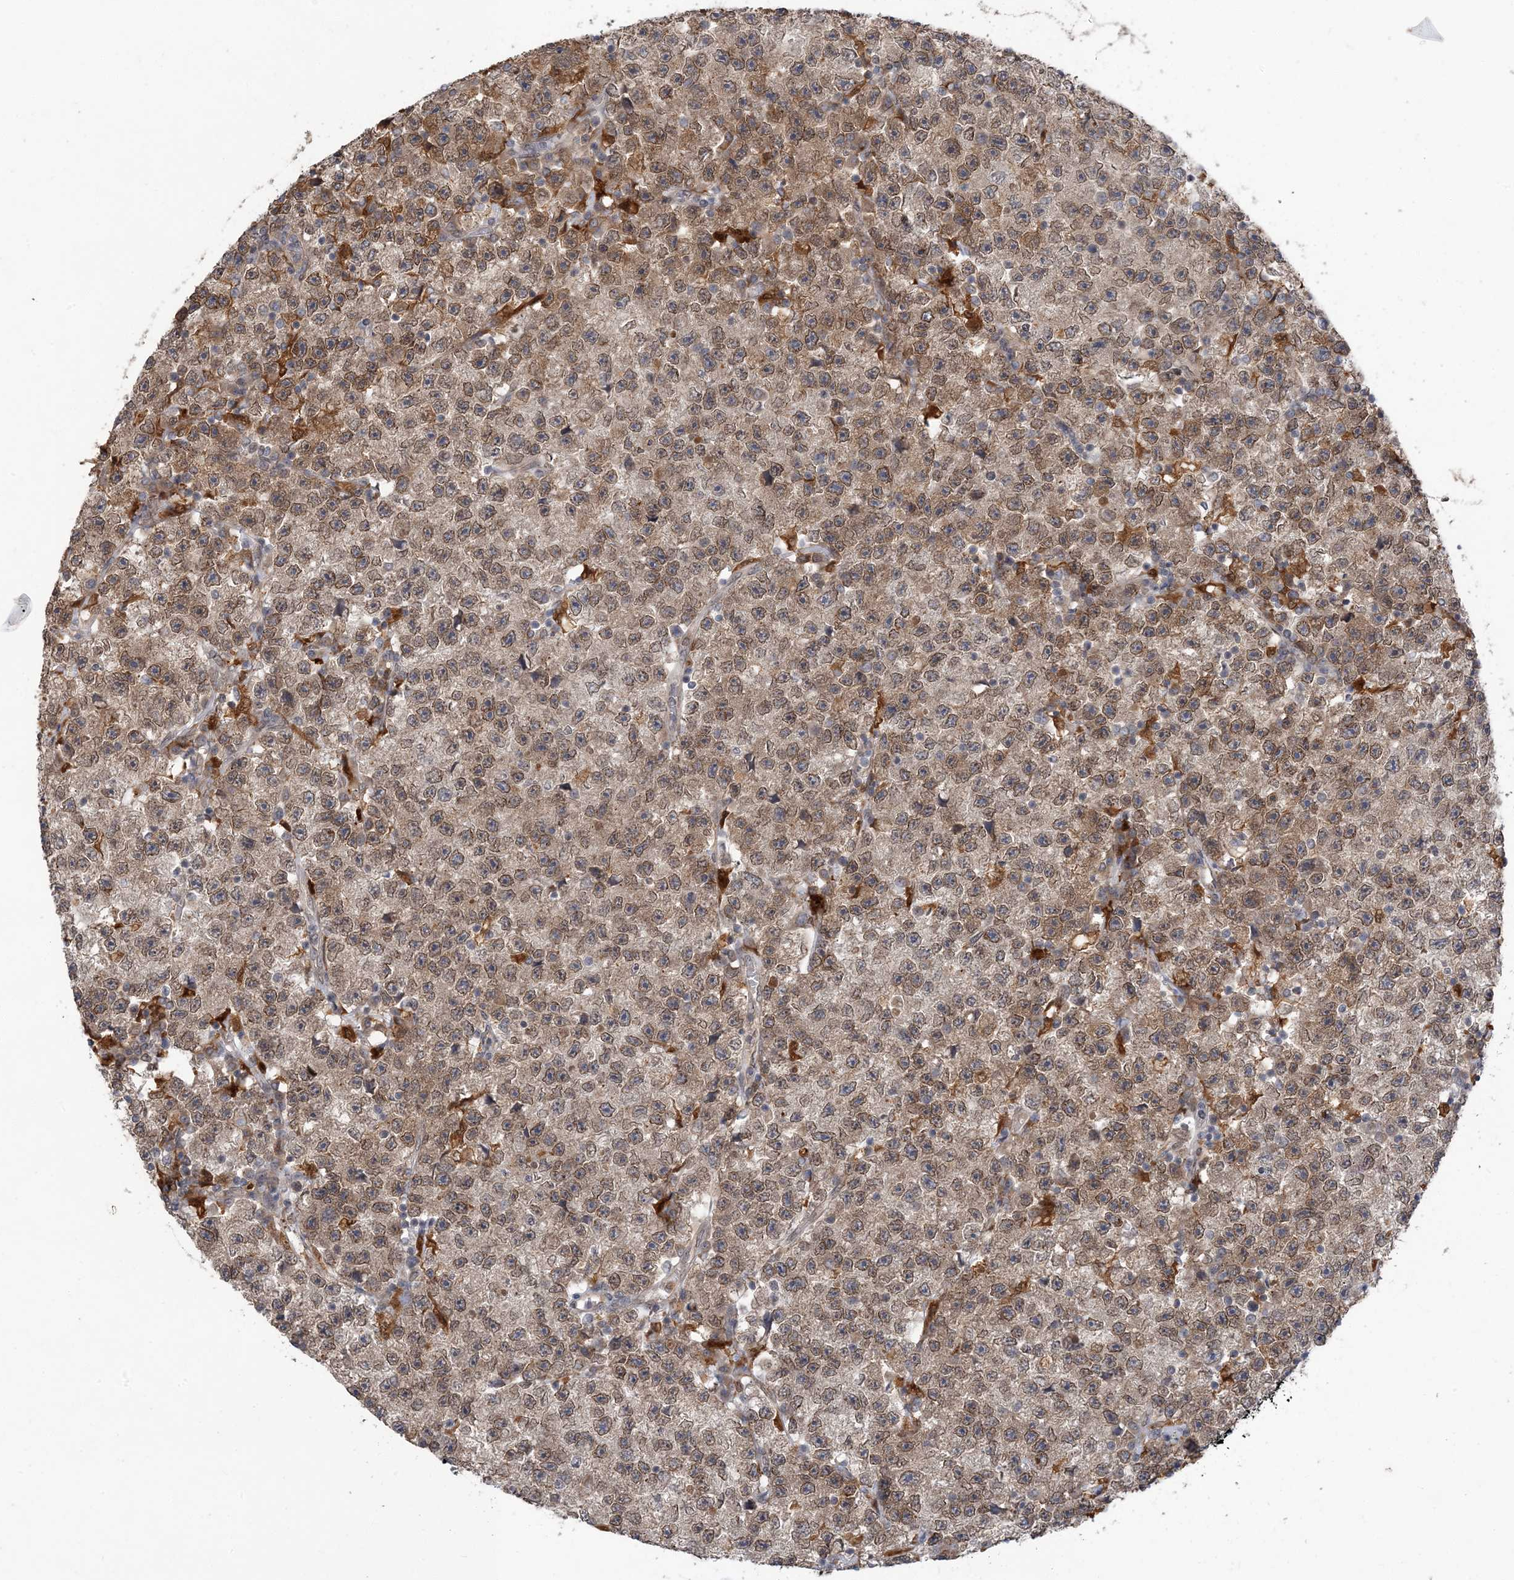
{"staining": {"intensity": "moderate", "quantity": ">75%", "location": "cytoplasmic/membranous,nuclear"}, "tissue": "testis cancer", "cell_type": "Tumor cells", "image_type": "cancer", "snomed": [{"axis": "morphology", "description": "Seminoma, NOS"}, {"axis": "topography", "description": "Testis"}], "caption": "Immunohistochemical staining of human testis cancer (seminoma) exhibits medium levels of moderate cytoplasmic/membranous and nuclear expression in approximately >75% of tumor cells. The protein of interest is stained brown, and the nuclei are stained in blue (DAB IHC with brightfield microscopy, high magnification).", "gene": "NAGK", "patient": {"sex": "male", "age": 22}}